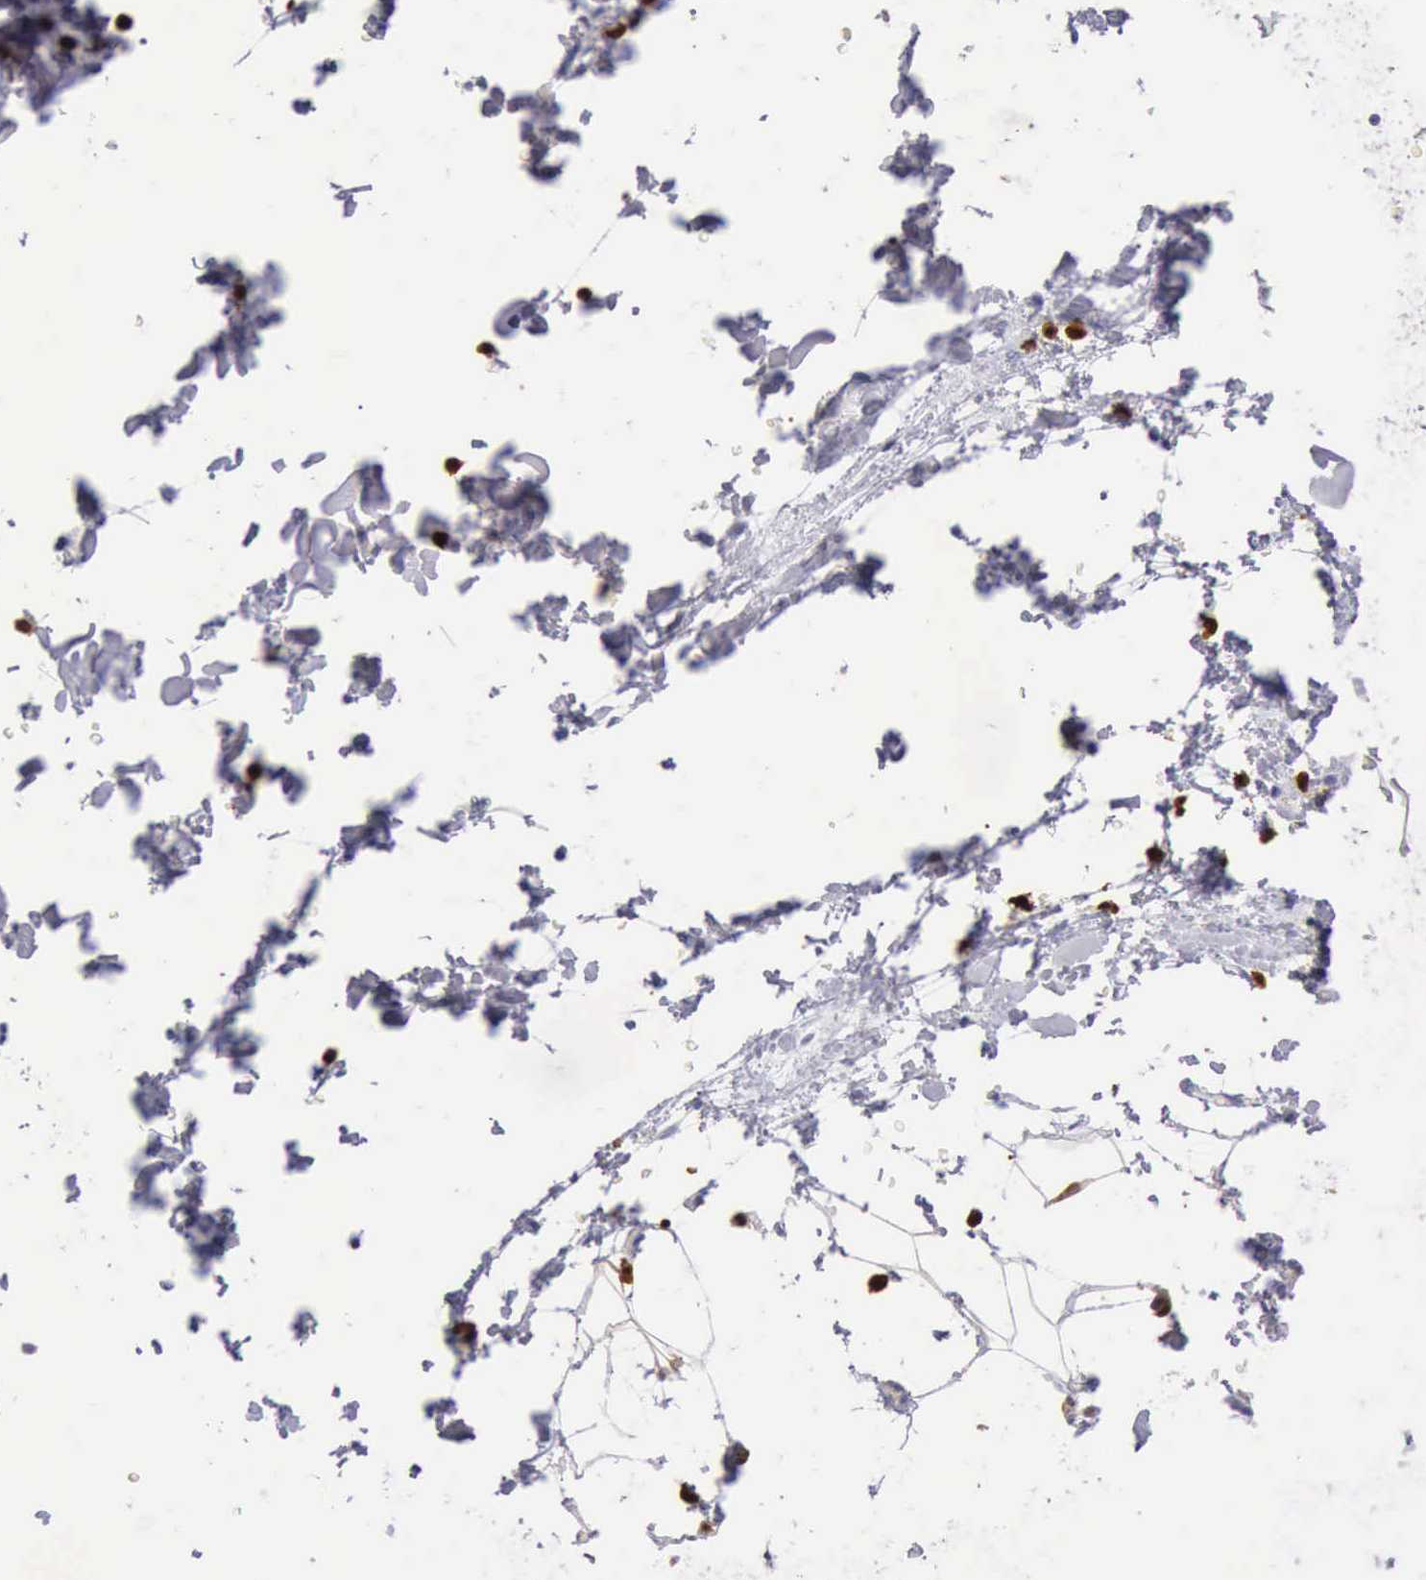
{"staining": {"intensity": "negative", "quantity": "none", "location": "none"}, "tissue": "adipose tissue", "cell_type": "Adipocytes", "image_type": "normal", "snomed": [{"axis": "morphology", "description": "Normal tissue, NOS"}, {"axis": "topography", "description": "Soft tissue"}], "caption": "This is an immunohistochemistry micrograph of unremarkable adipose tissue. There is no expression in adipocytes.", "gene": "CSTA", "patient": {"sex": "male", "age": 72}}